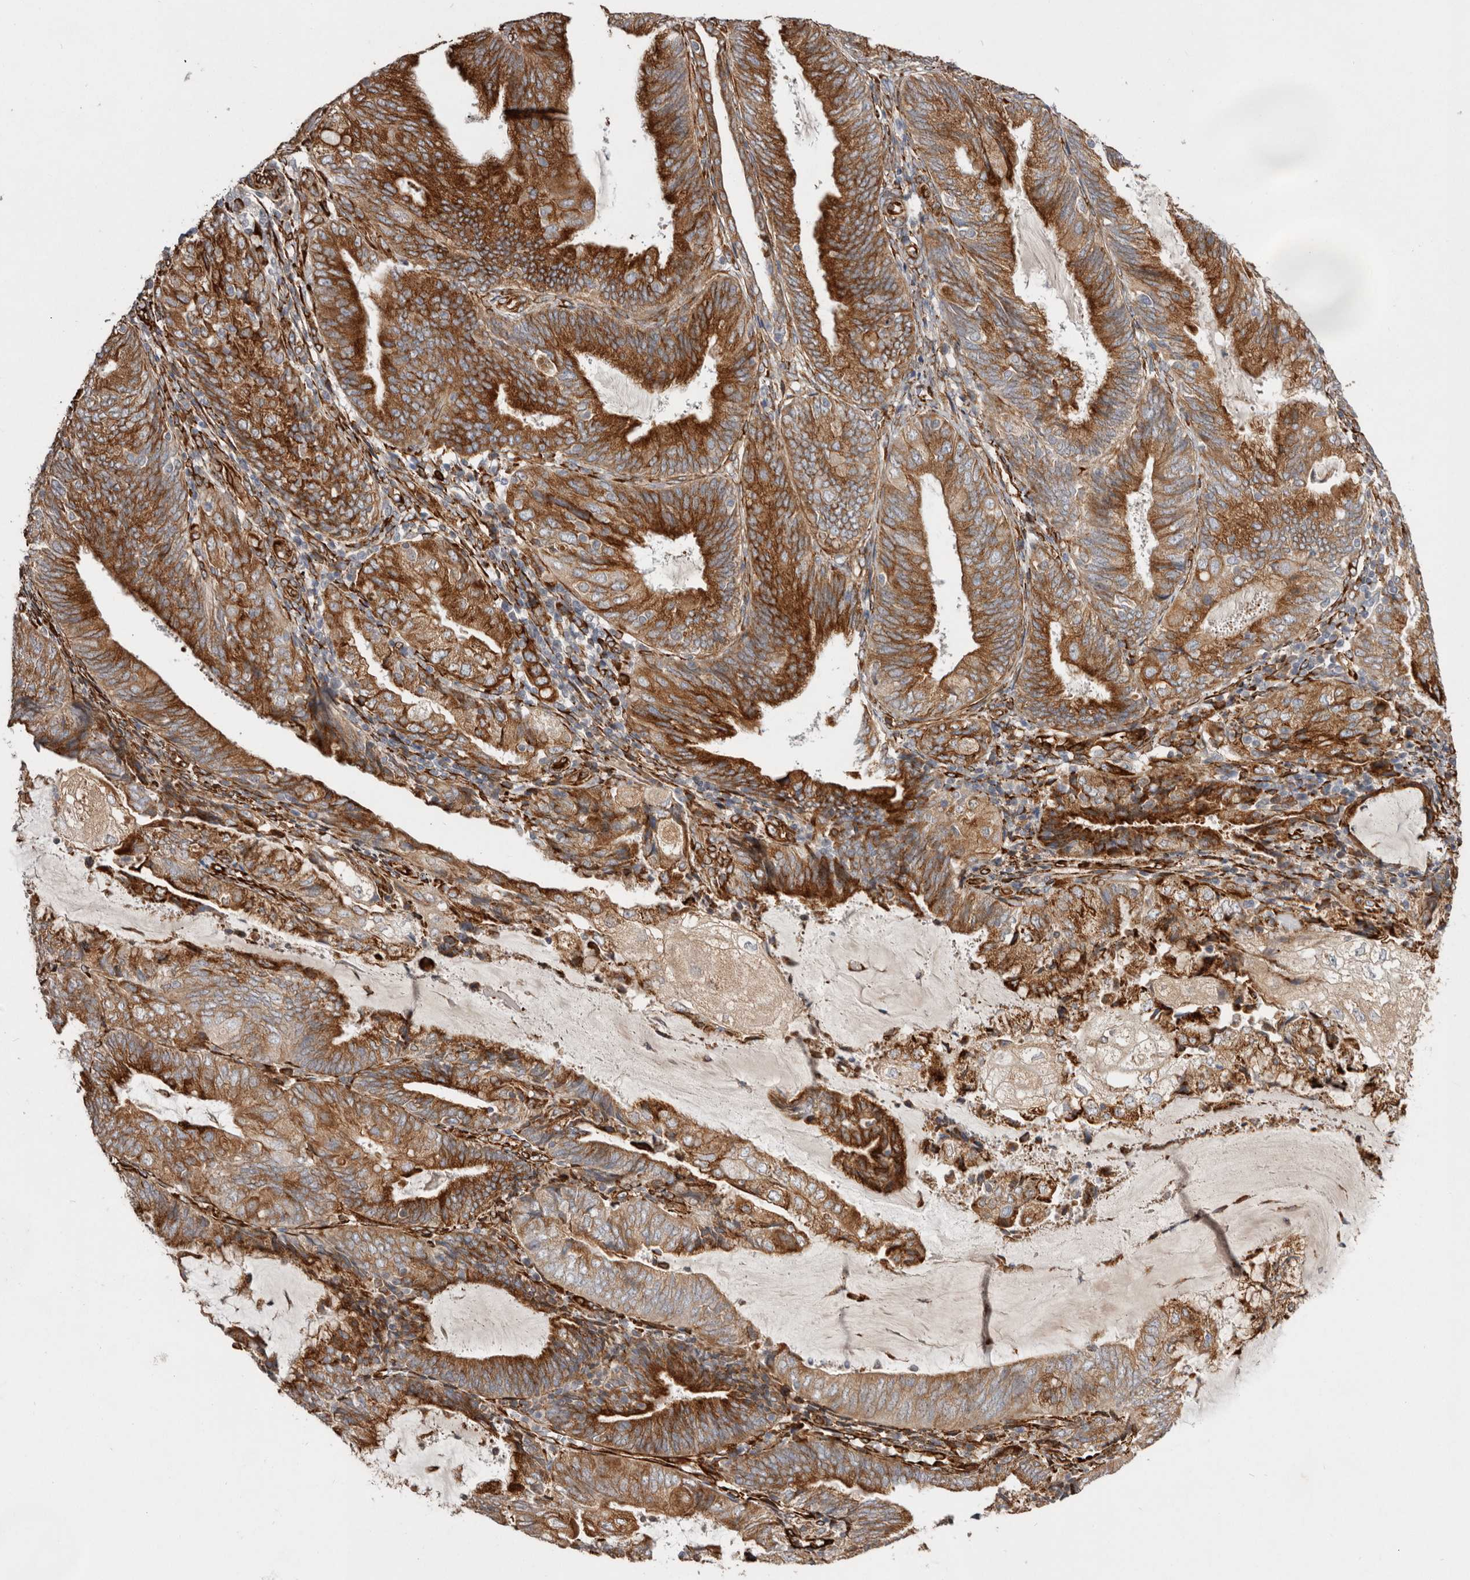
{"staining": {"intensity": "strong", "quantity": ">75%", "location": "cytoplasmic/membranous"}, "tissue": "endometrial cancer", "cell_type": "Tumor cells", "image_type": "cancer", "snomed": [{"axis": "morphology", "description": "Adenocarcinoma, NOS"}, {"axis": "topography", "description": "Endometrium"}], "caption": "The histopathology image displays a brown stain indicating the presence of a protein in the cytoplasmic/membranous of tumor cells in endometrial cancer.", "gene": "WDTC1", "patient": {"sex": "female", "age": 81}}